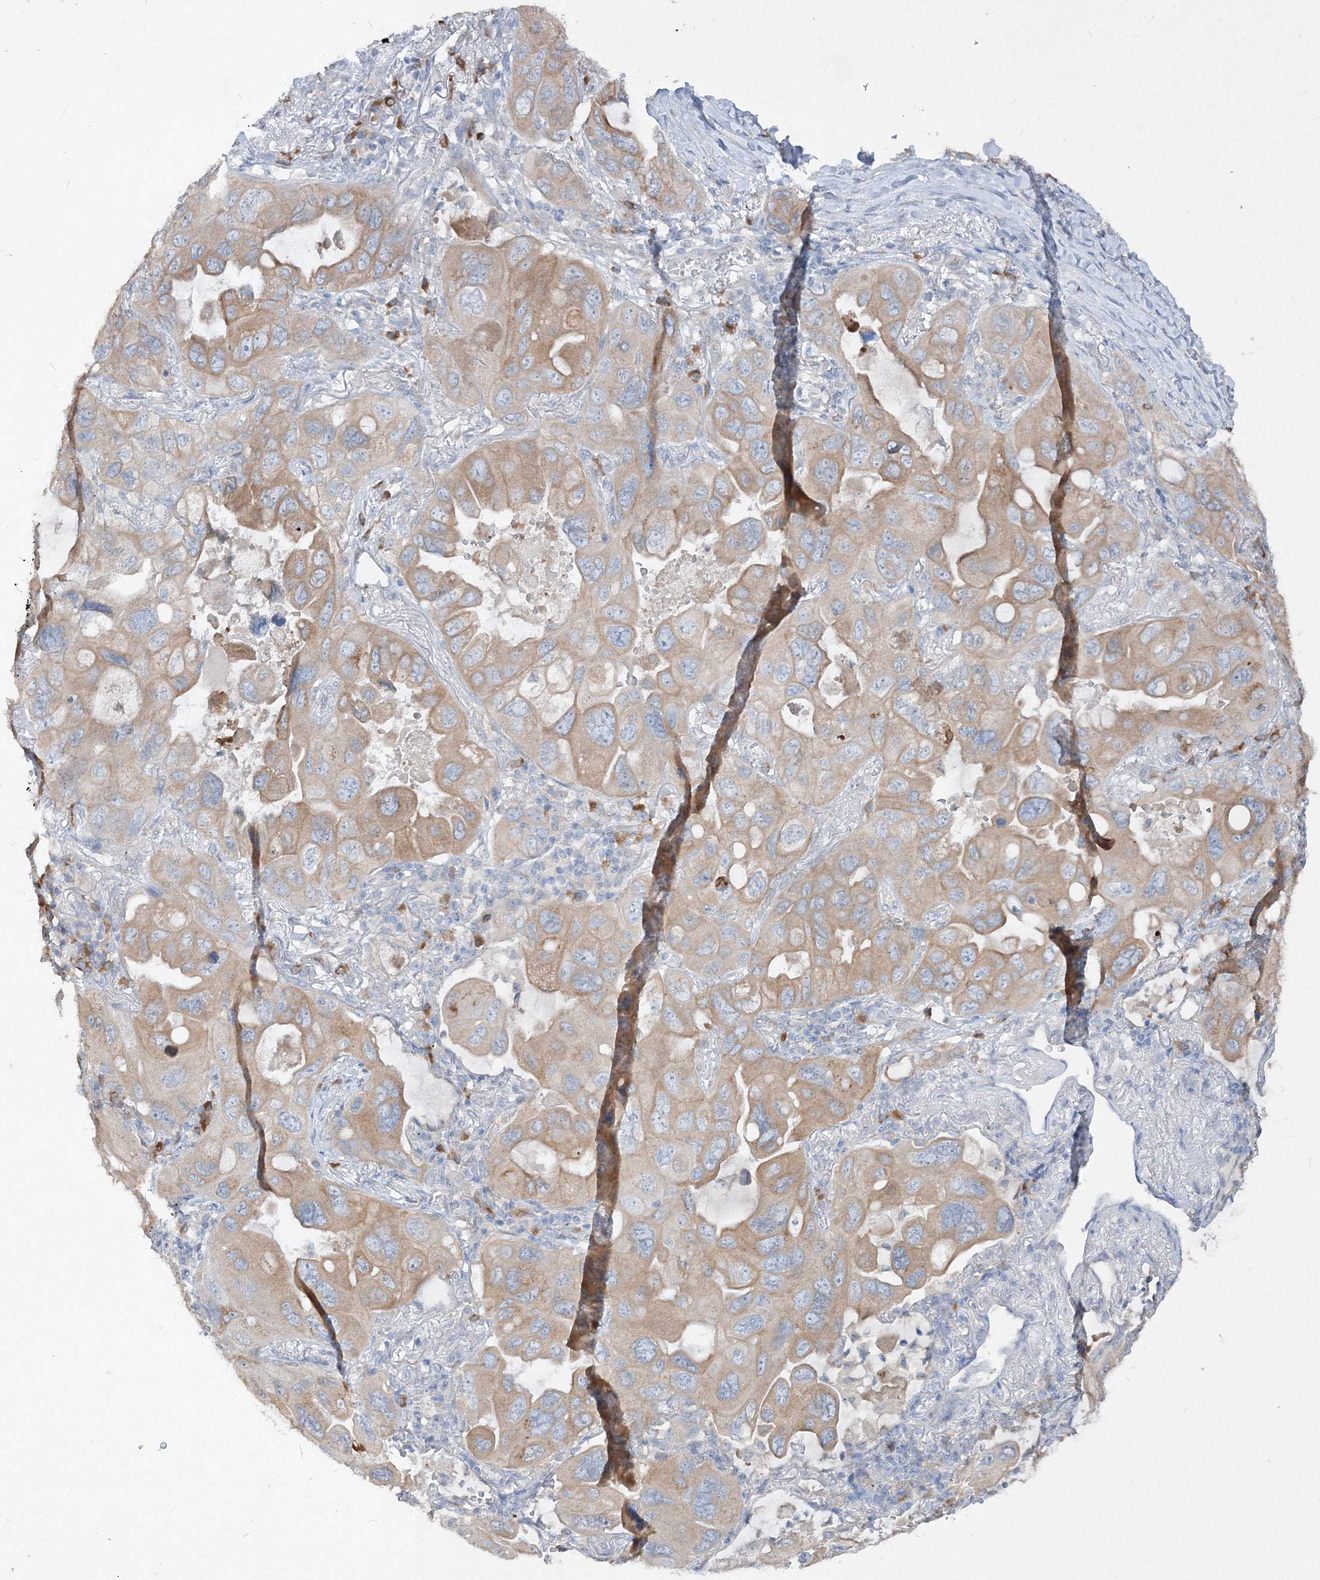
{"staining": {"intensity": "weak", "quantity": ">75%", "location": "cytoplasmic/membranous"}, "tissue": "lung cancer", "cell_type": "Tumor cells", "image_type": "cancer", "snomed": [{"axis": "morphology", "description": "Squamous cell carcinoma, NOS"}, {"axis": "topography", "description": "Lung"}], "caption": "Squamous cell carcinoma (lung) was stained to show a protein in brown. There is low levels of weak cytoplasmic/membranous expression in about >75% of tumor cells.", "gene": "IFNAR1", "patient": {"sex": "female", "age": 73}}